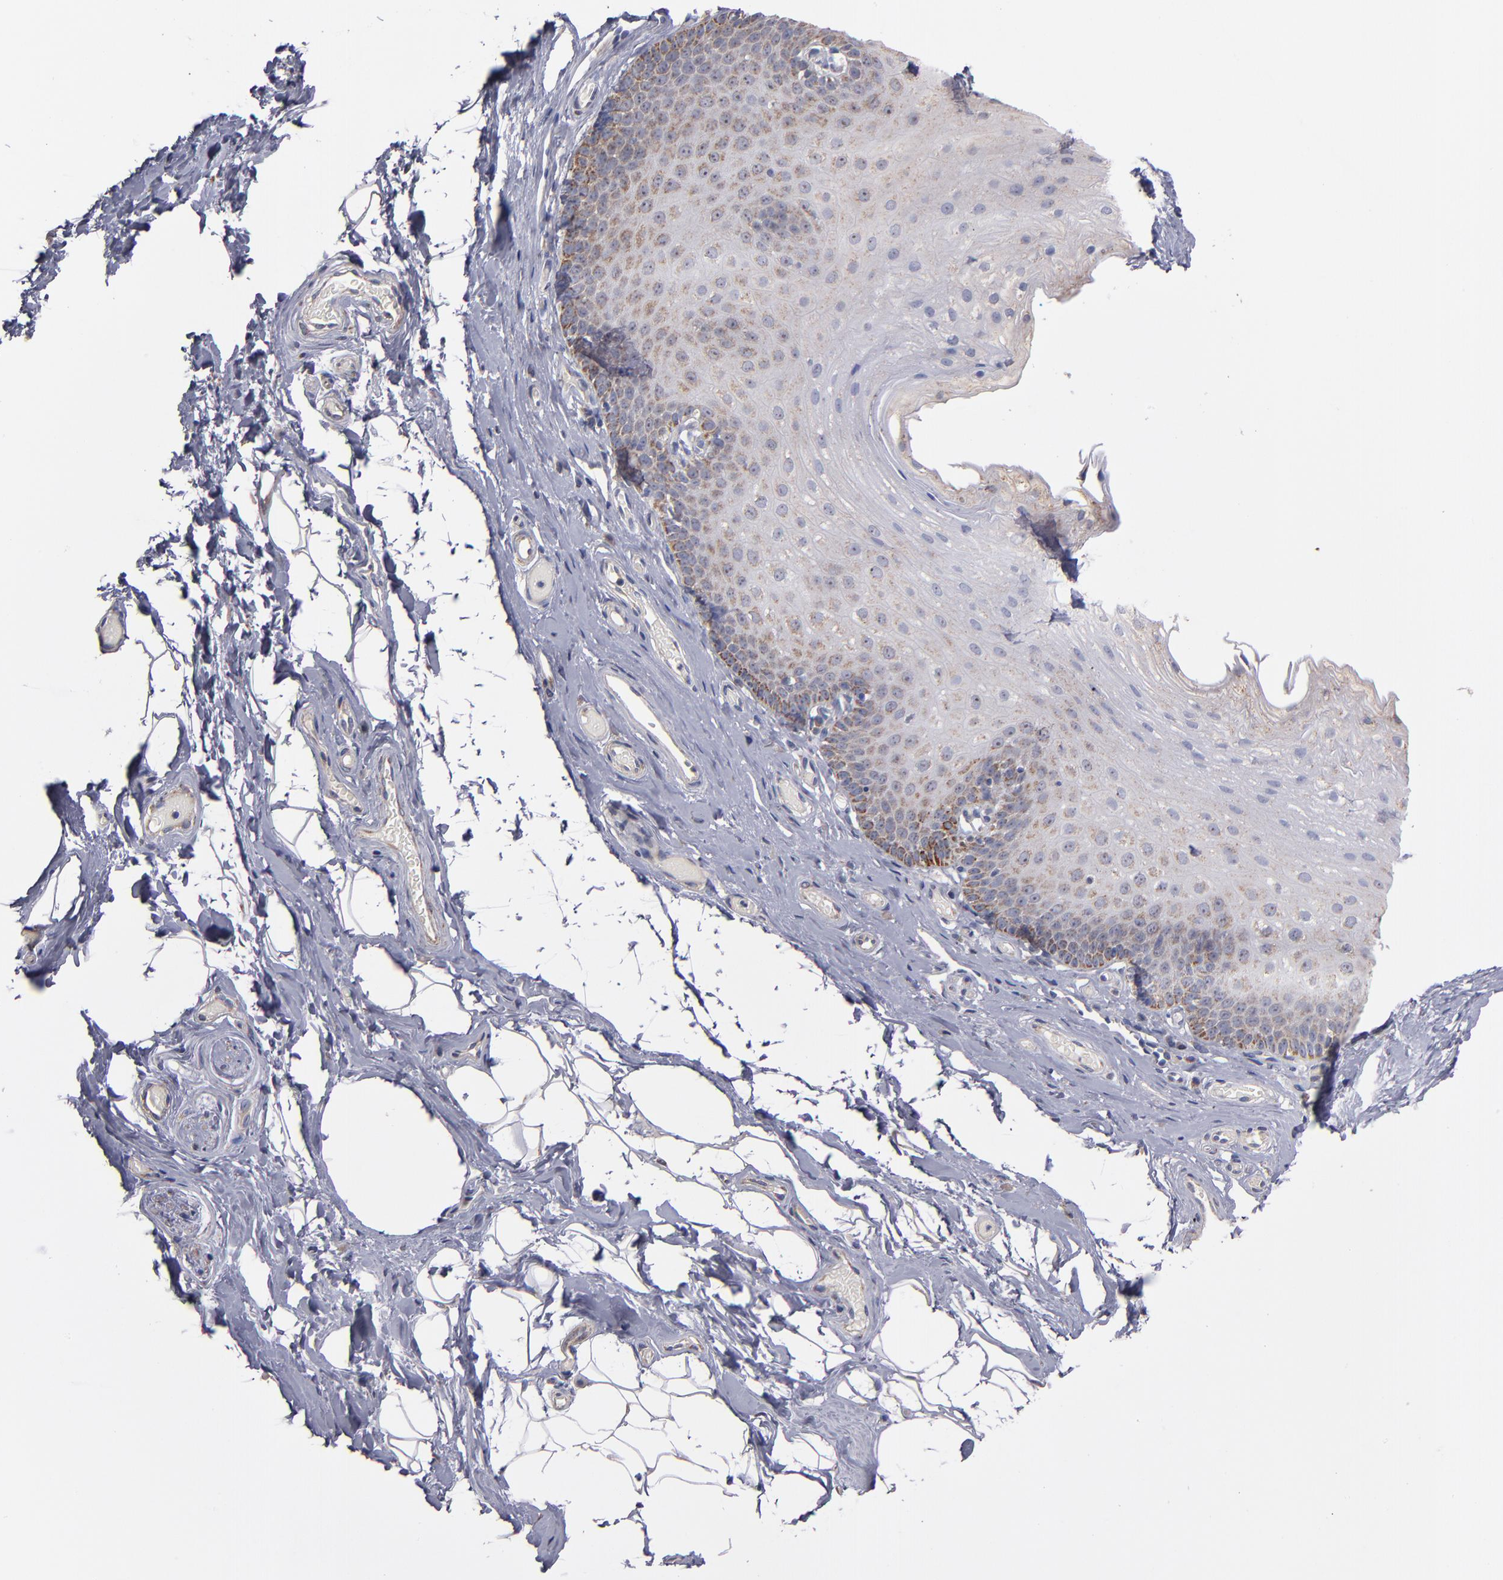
{"staining": {"intensity": "moderate", "quantity": ">75%", "location": "cytoplasmic/membranous"}, "tissue": "nasopharynx", "cell_type": "Respiratory epithelial cells", "image_type": "normal", "snomed": [{"axis": "morphology", "description": "Normal tissue, NOS"}, {"axis": "topography", "description": "Nasopharynx"}], "caption": "Immunohistochemical staining of normal nasopharynx shows medium levels of moderate cytoplasmic/membranous expression in approximately >75% of respiratory epithelial cells.", "gene": "DIABLO", "patient": {"sex": "male", "age": 56}}